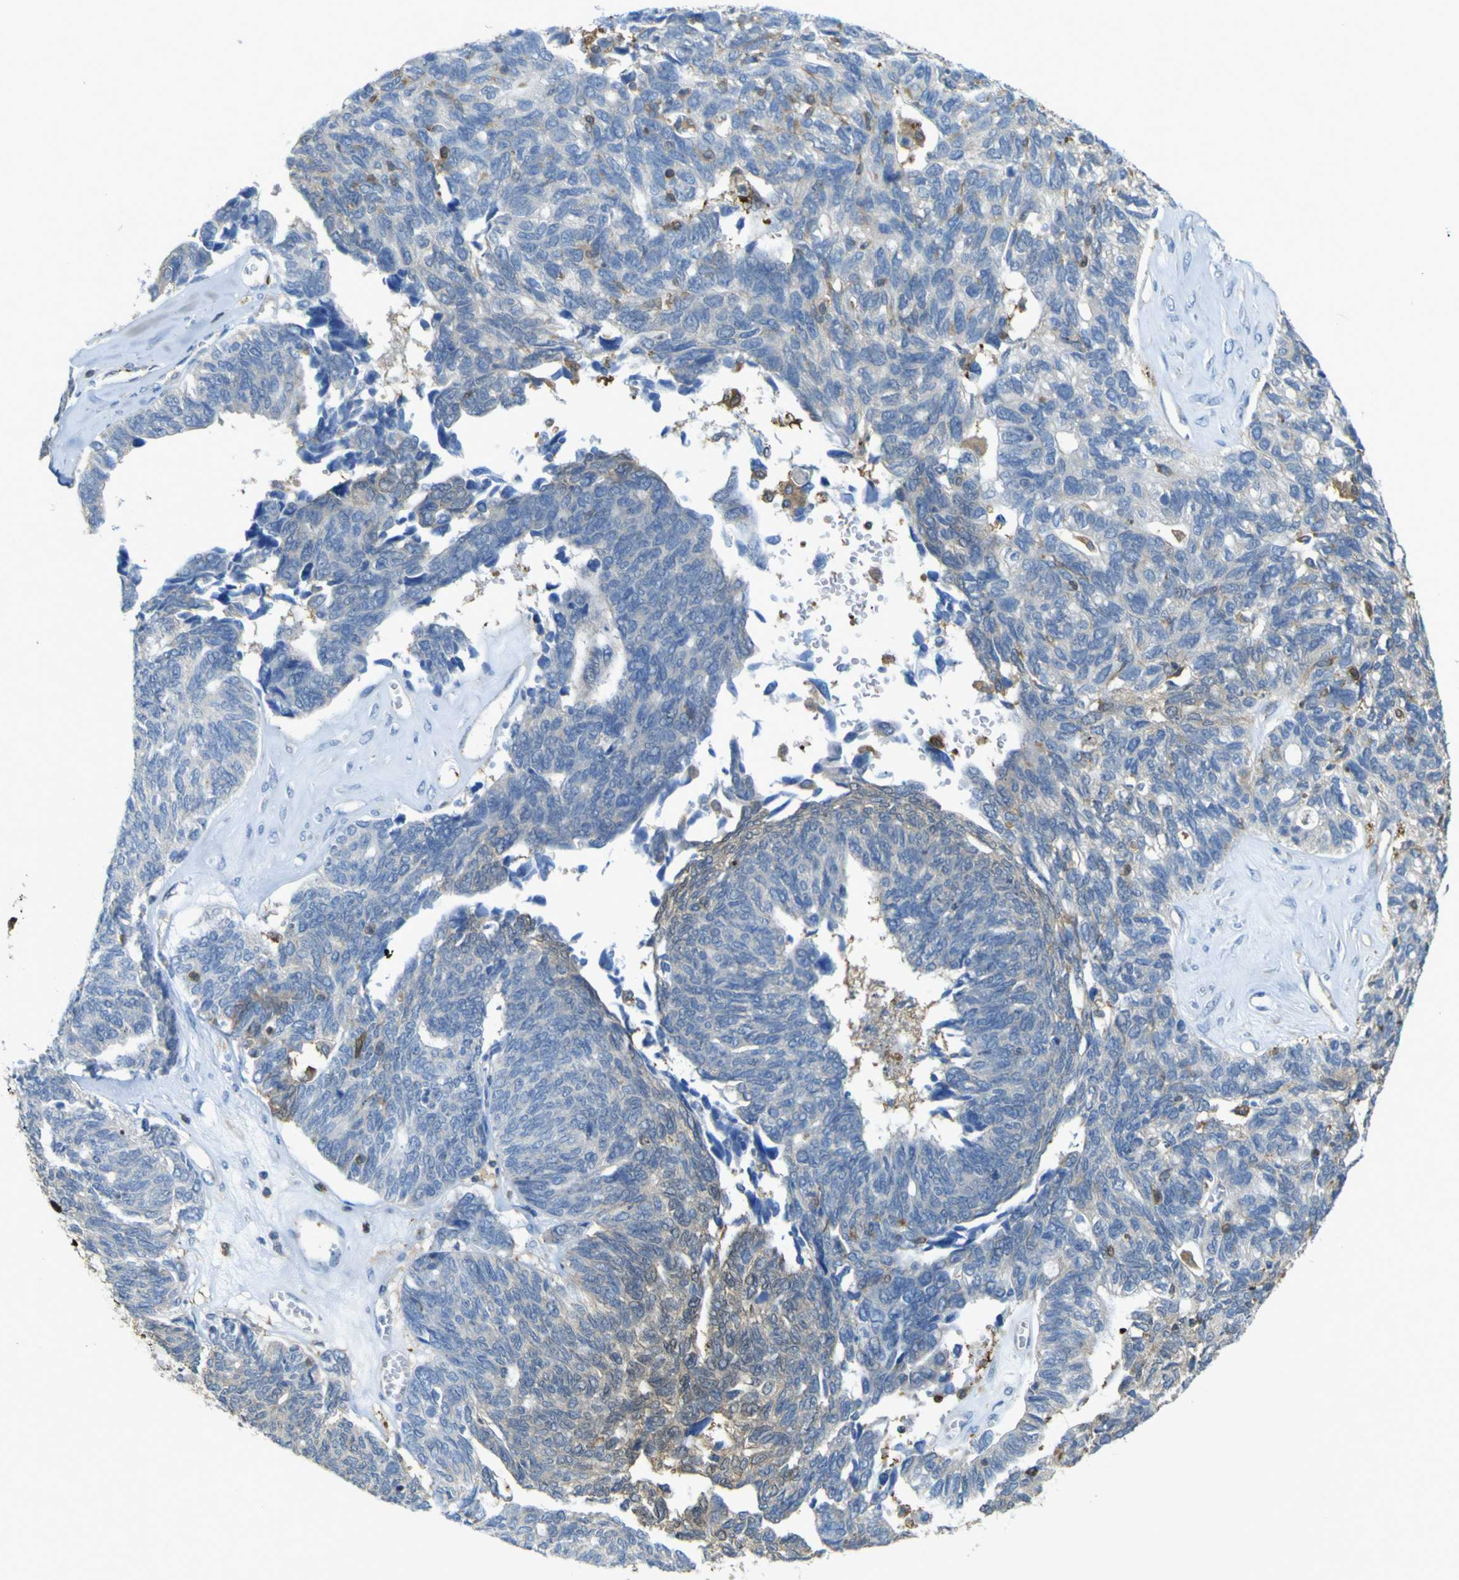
{"staining": {"intensity": "negative", "quantity": "none", "location": "none"}, "tissue": "ovarian cancer", "cell_type": "Tumor cells", "image_type": "cancer", "snomed": [{"axis": "morphology", "description": "Cystadenocarcinoma, serous, NOS"}, {"axis": "topography", "description": "Ovary"}], "caption": "Tumor cells are negative for protein expression in human ovarian serous cystadenocarcinoma.", "gene": "ABHD3", "patient": {"sex": "female", "age": 79}}